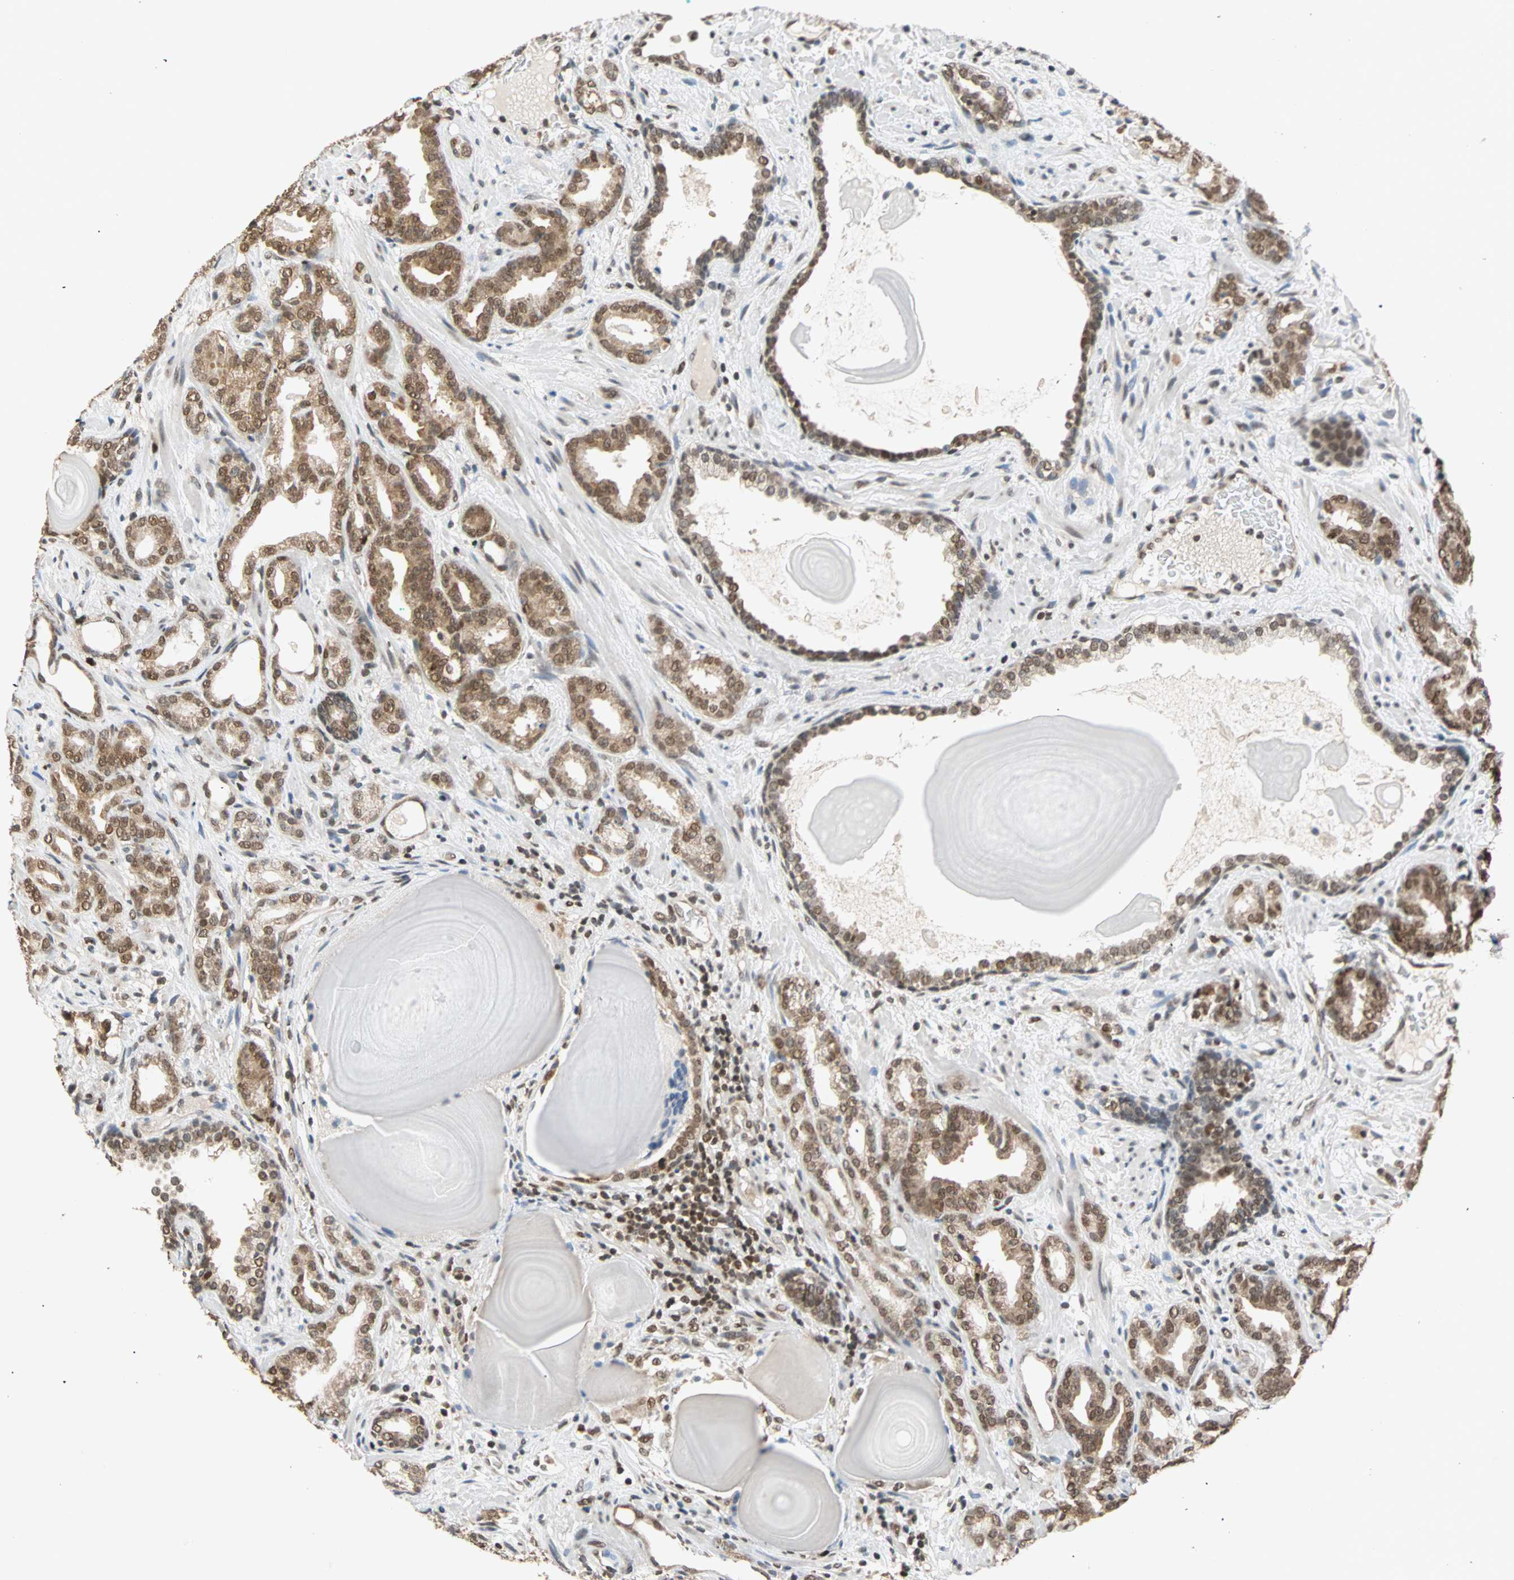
{"staining": {"intensity": "strong", "quantity": ">75%", "location": "nuclear"}, "tissue": "prostate cancer", "cell_type": "Tumor cells", "image_type": "cancer", "snomed": [{"axis": "morphology", "description": "Adenocarcinoma, Low grade"}, {"axis": "topography", "description": "Prostate"}], "caption": "Brown immunohistochemical staining in prostate cancer exhibits strong nuclear expression in approximately >75% of tumor cells. The staining was performed using DAB (3,3'-diaminobenzidine), with brown indicating positive protein expression. Nuclei are stained blue with hematoxylin.", "gene": "DAZAP1", "patient": {"sex": "male", "age": 63}}